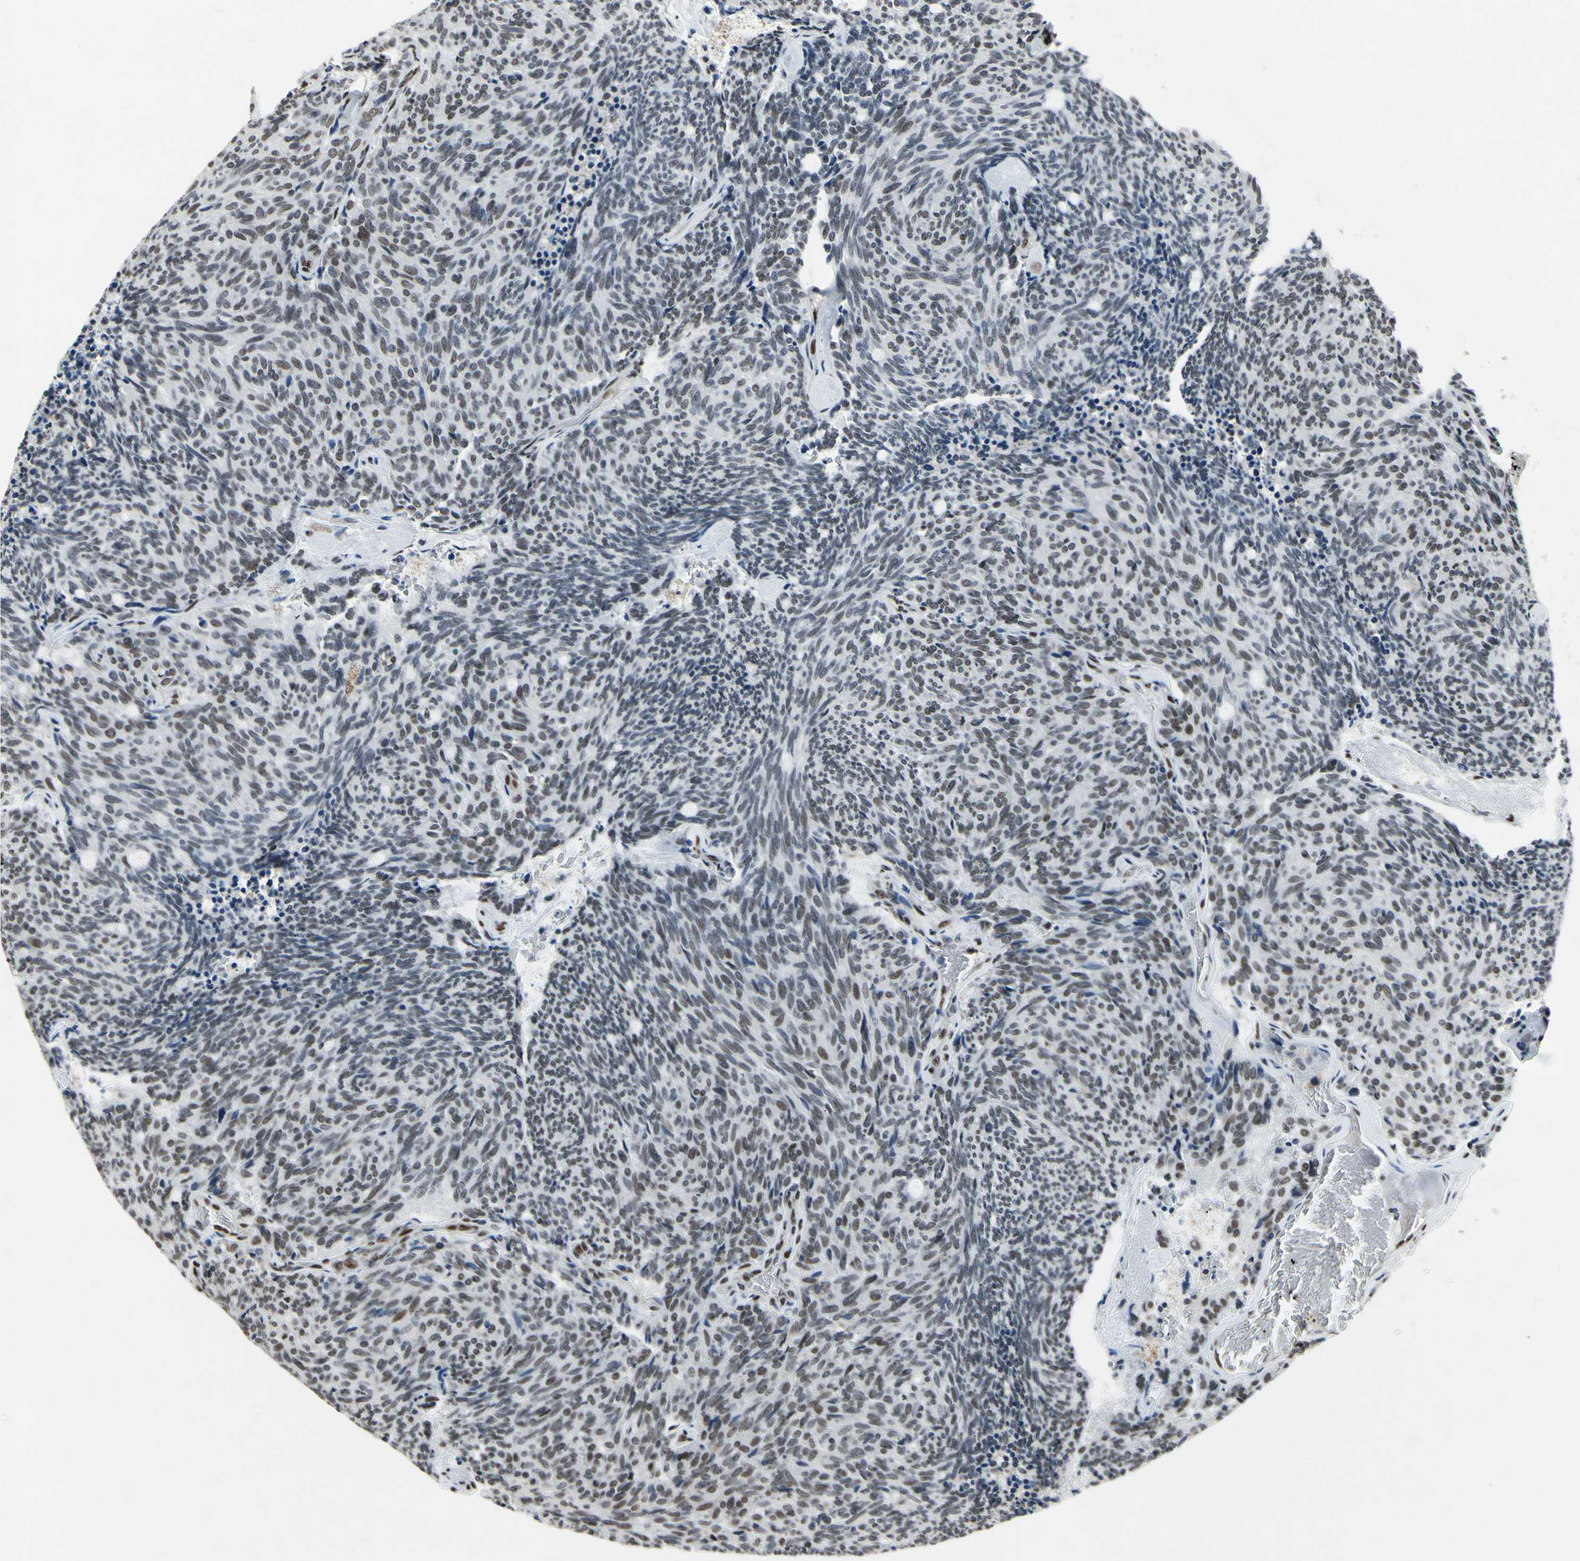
{"staining": {"intensity": "moderate", "quantity": "25%-75%", "location": "nuclear"}, "tissue": "carcinoid", "cell_type": "Tumor cells", "image_type": "cancer", "snomed": [{"axis": "morphology", "description": "Carcinoid, malignant, NOS"}, {"axis": "topography", "description": "Pancreas"}], "caption": "Immunohistochemical staining of carcinoid demonstrates moderate nuclear protein expression in approximately 25%-75% of tumor cells.", "gene": "RECQL", "patient": {"sex": "female", "age": 54}}